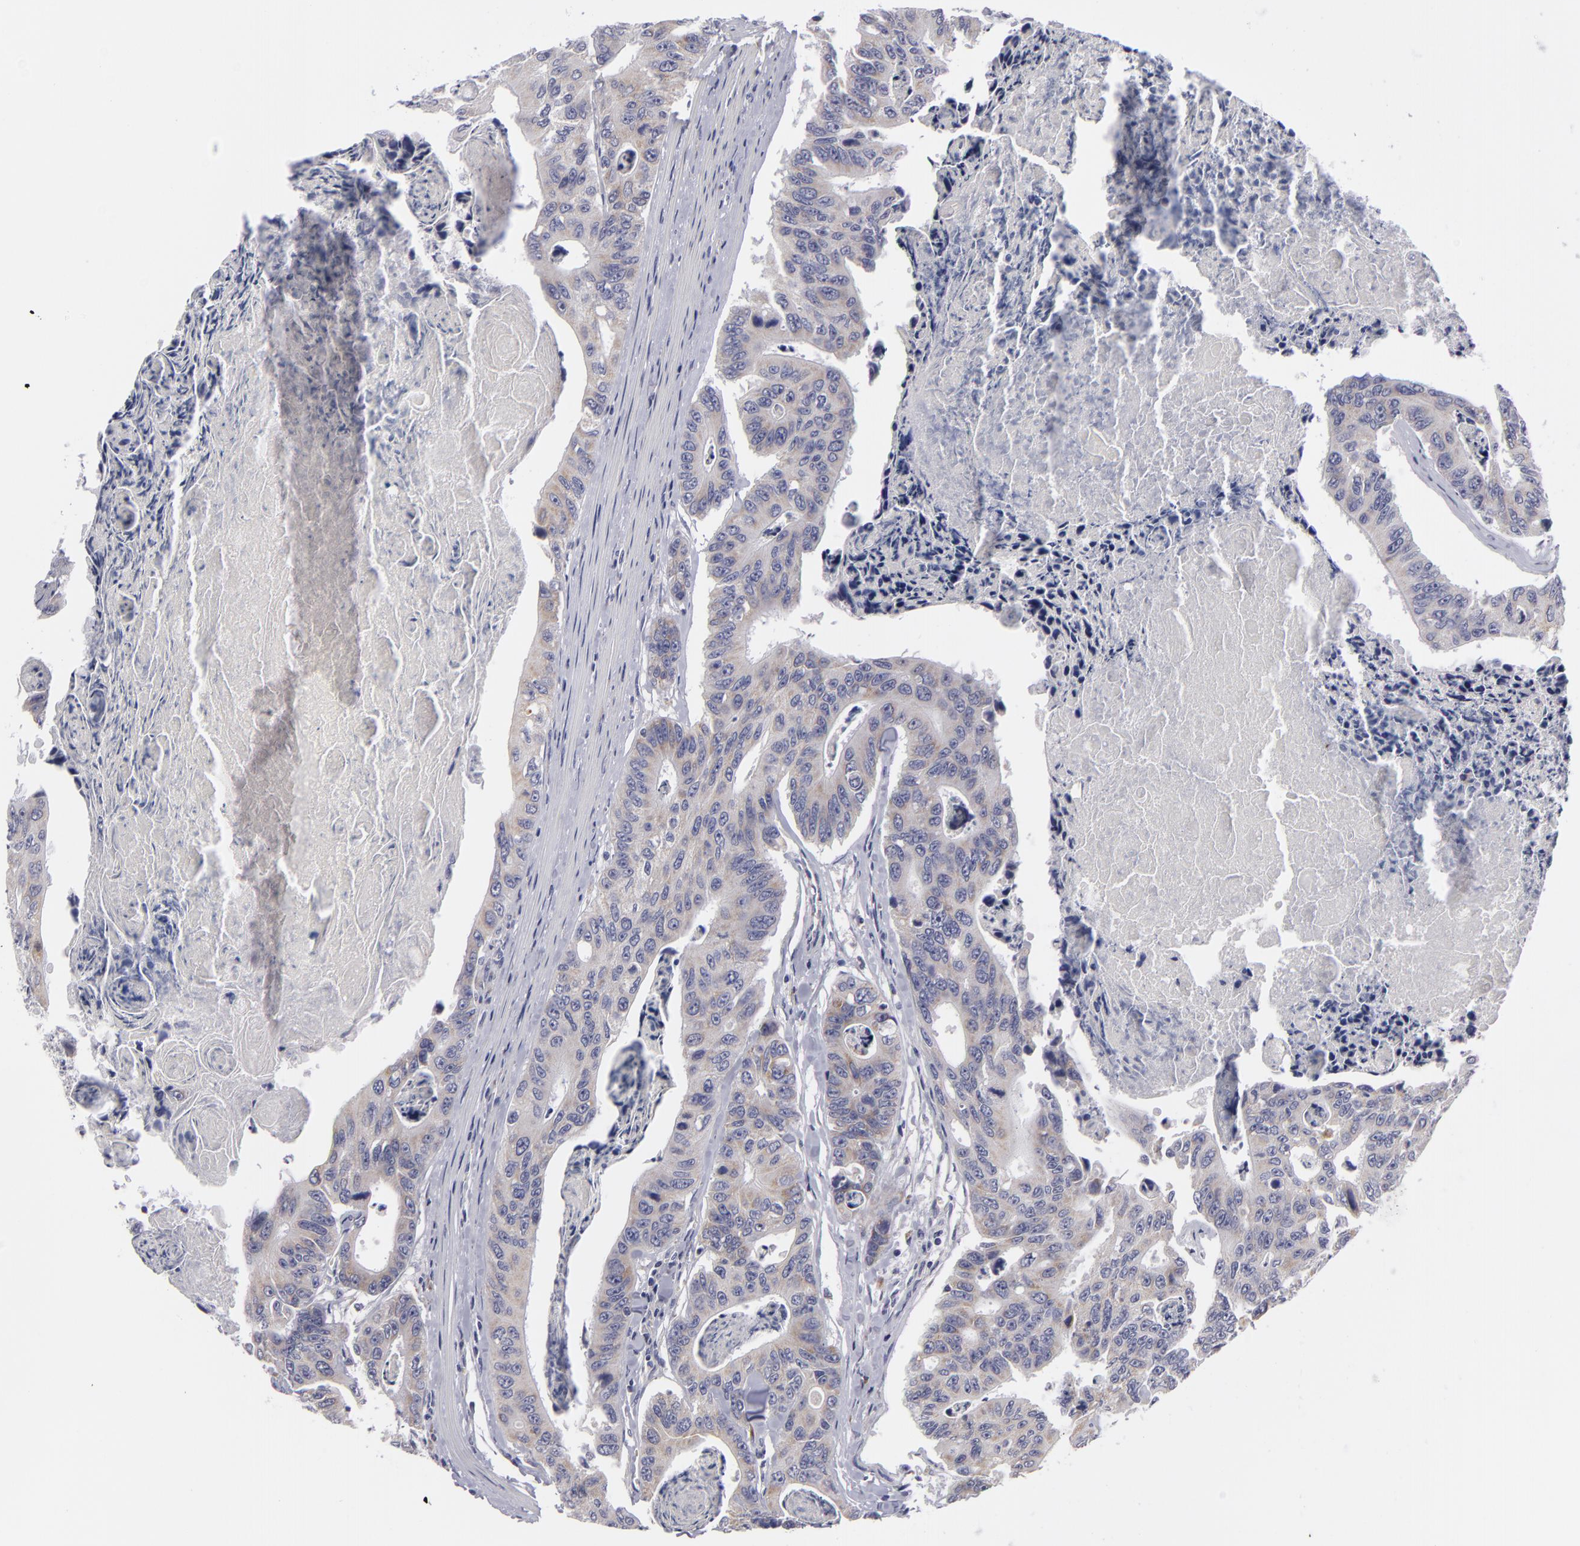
{"staining": {"intensity": "weak", "quantity": "25%-75%", "location": "cytoplasmic/membranous"}, "tissue": "colorectal cancer", "cell_type": "Tumor cells", "image_type": "cancer", "snomed": [{"axis": "morphology", "description": "Adenocarcinoma, NOS"}, {"axis": "topography", "description": "Colon"}], "caption": "Colorectal cancer (adenocarcinoma) stained for a protein shows weak cytoplasmic/membranous positivity in tumor cells.", "gene": "ATP2B3", "patient": {"sex": "female", "age": 86}}